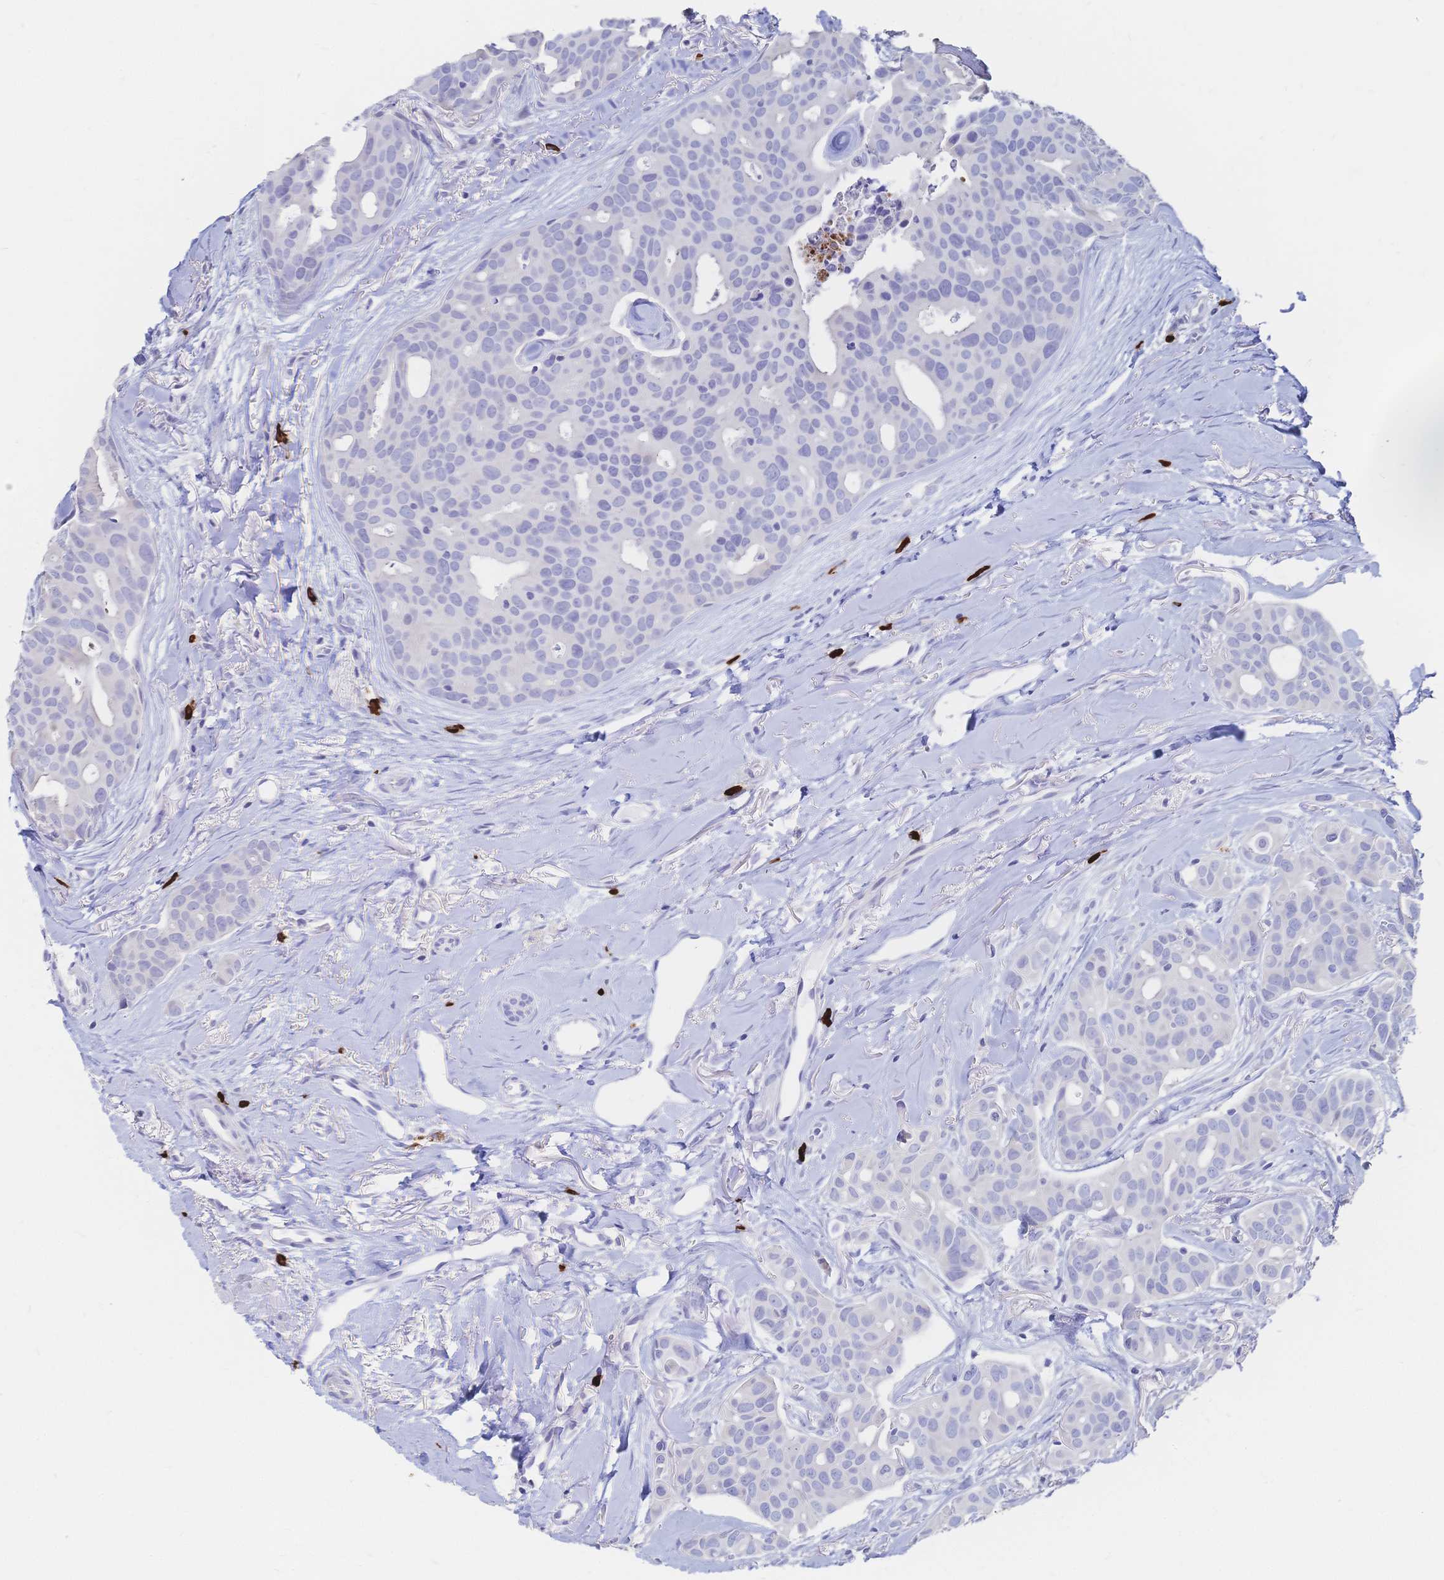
{"staining": {"intensity": "negative", "quantity": "none", "location": "none"}, "tissue": "breast cancer", "cell_type": "Tumor cells", "image_type": "cancer", "snomed": [{"axis": "morphology", "description": "Duct carcinoma"}, {"axis": "topography", "description": "Breast"}], "caption": "Tumor cells show no significant expression in breast cancer. Nuclei are stained in blue.", "gene": "IL2RB", "patient": {"sex": "female", "age": 54}}